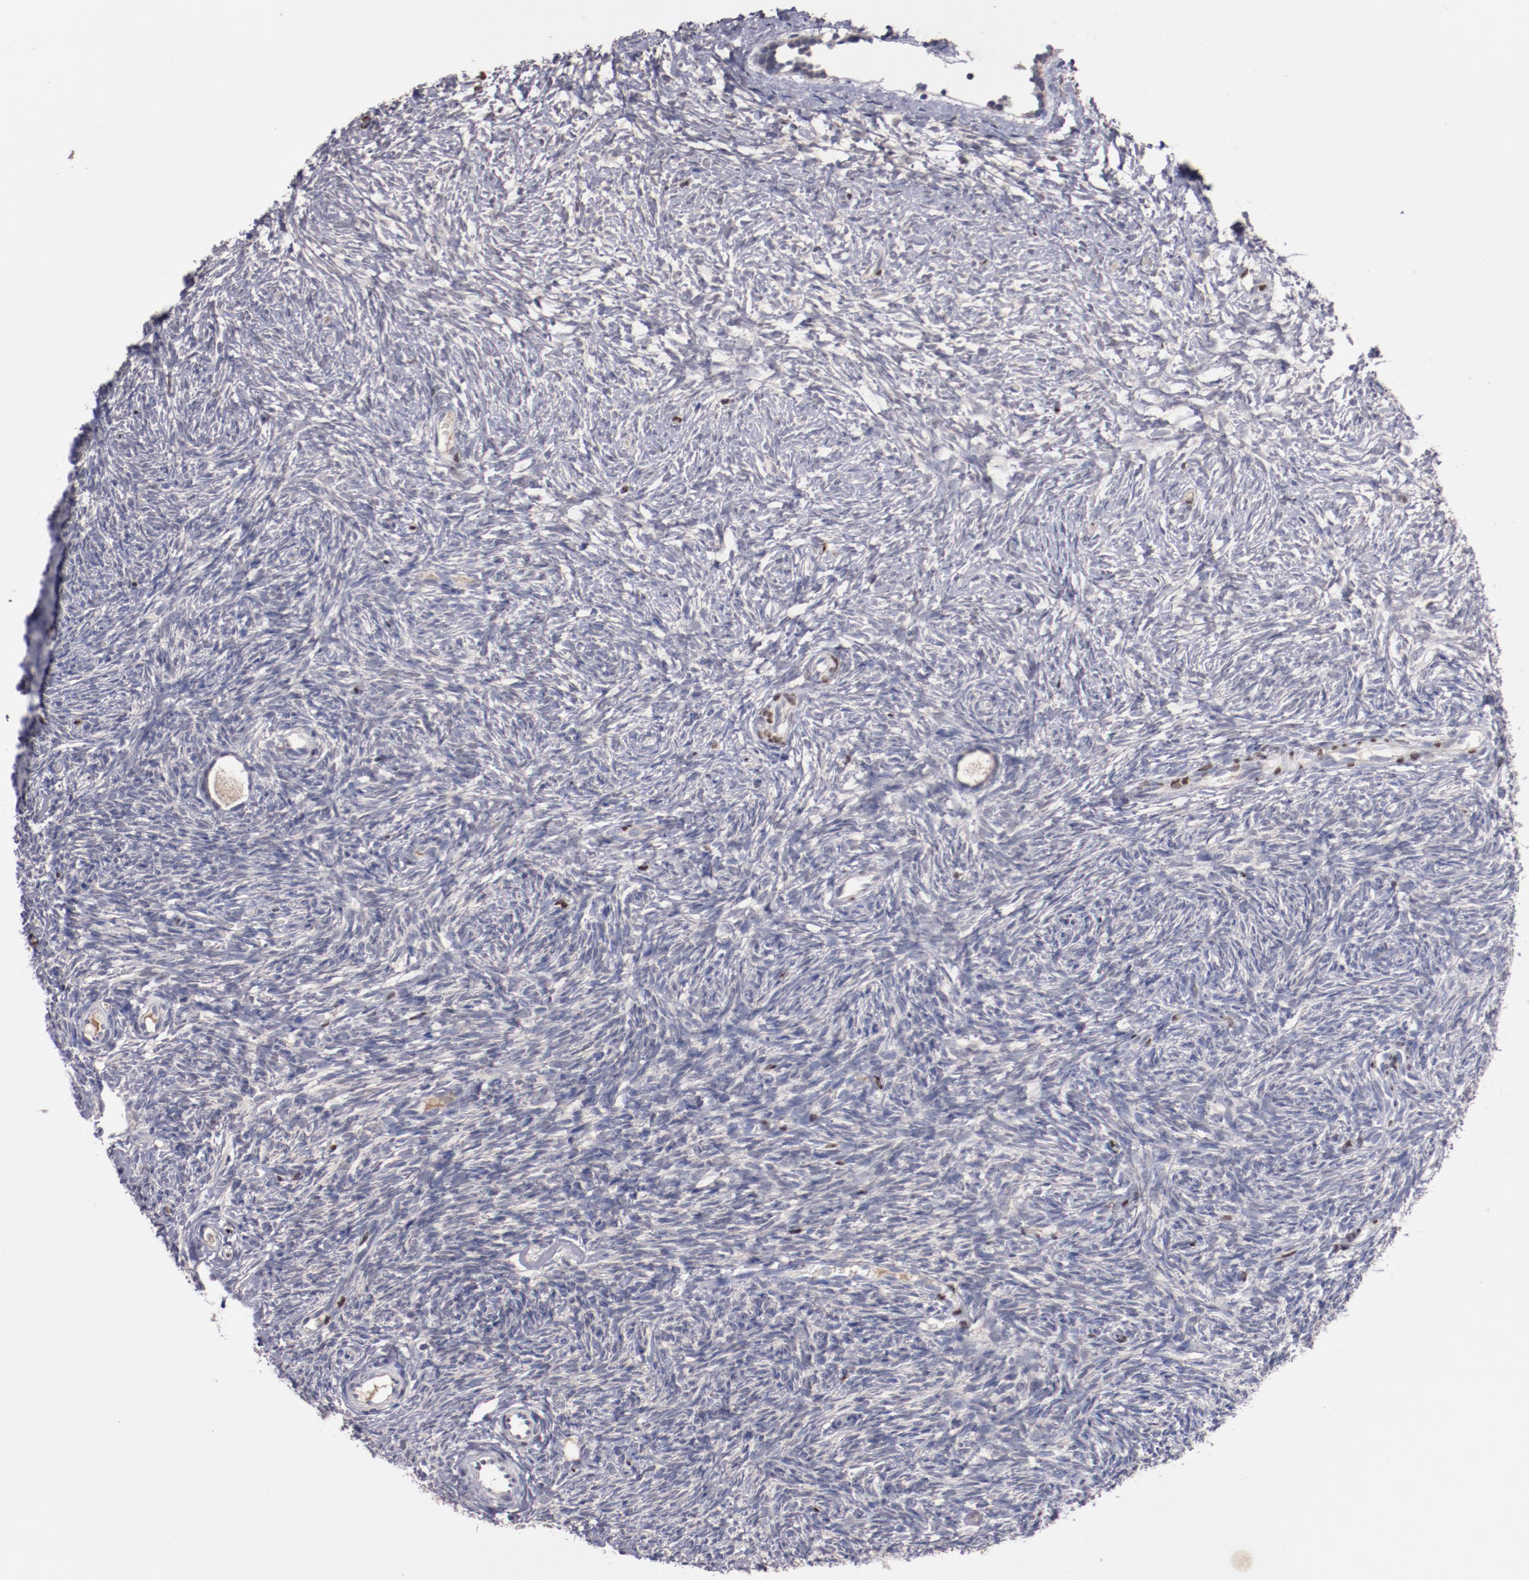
{"staining": {"intensity": "negative", "quantity": "none", "location": "none"}, "tissue": "ovary", "cell_type": "Follicle cells", "image_type": "normal", "snomed": [{"axis": "morphology", "description": "Normal tissue, NOS"}, {"axis": "topography", "description": "Ovary"}], "caption": "Protein analysis of unremarkable ovary displays no significant positivity in follicle cells. Nuclei are stained in blue.", "gene": "FAM81A", "patient": {"sex": "female", "age": 35}}